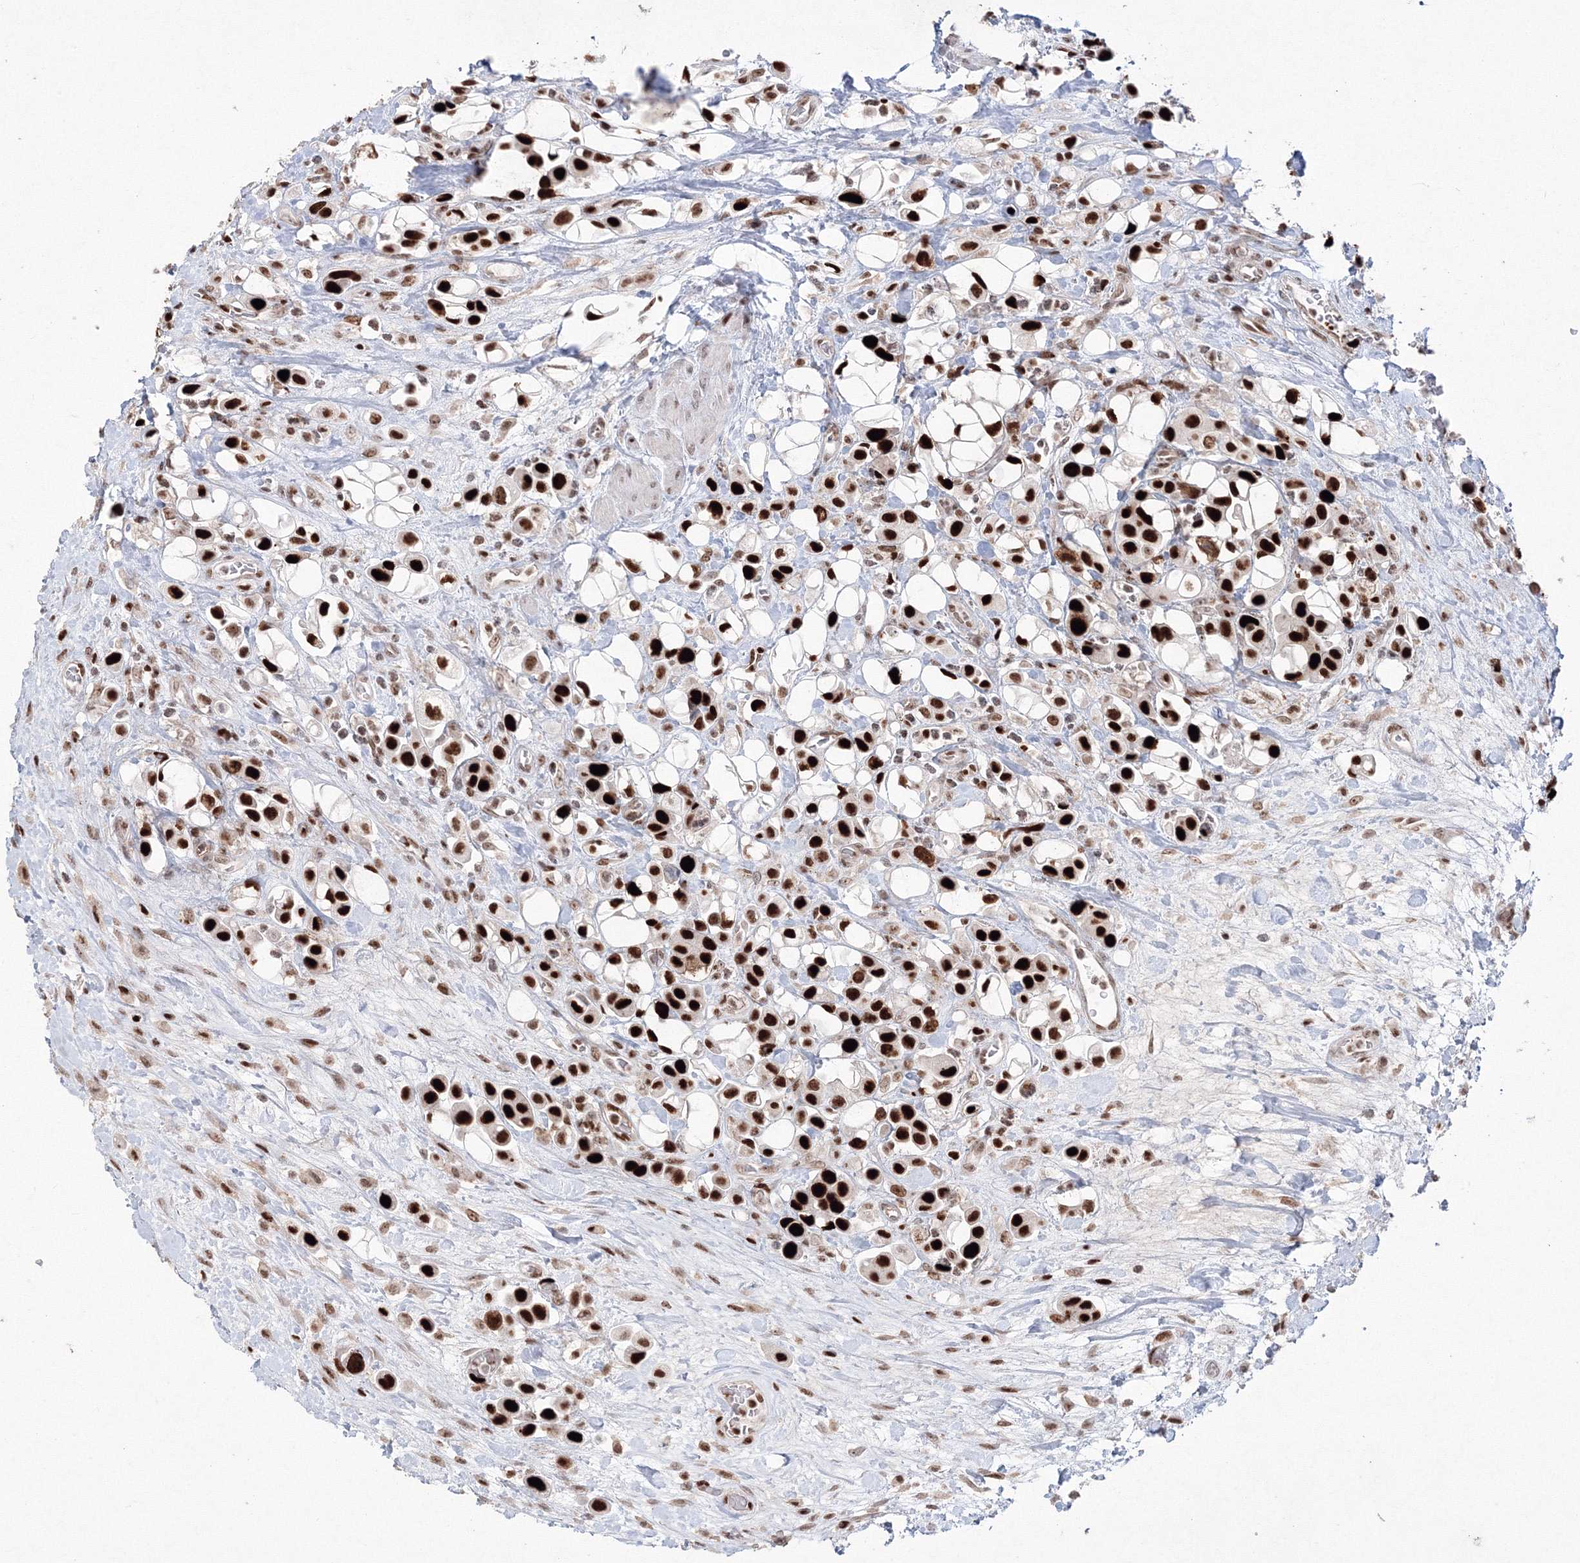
{"staining": {"intensity": "strong", "quantity": ">75%", "location": "nuclear"}, "tissue": "urothelial cancer", "cell_type": "Tumor cells", "image_type": "cancer", "snomed": [{"axis": "morphology", "description": "Urothelial carcinoma, High grade"}, {"axis": "topography", "description": "Urinary bladder"}], "caption": "Brown immunohistochemical staining in human urothelial carcinoma (high-grade) reveals strong nuclear positivity in approximately >75% of tumor cells. Nuclei are stained in blue.", "gene": "LIG1", "patient": {"sex": "male", "age": 50}}